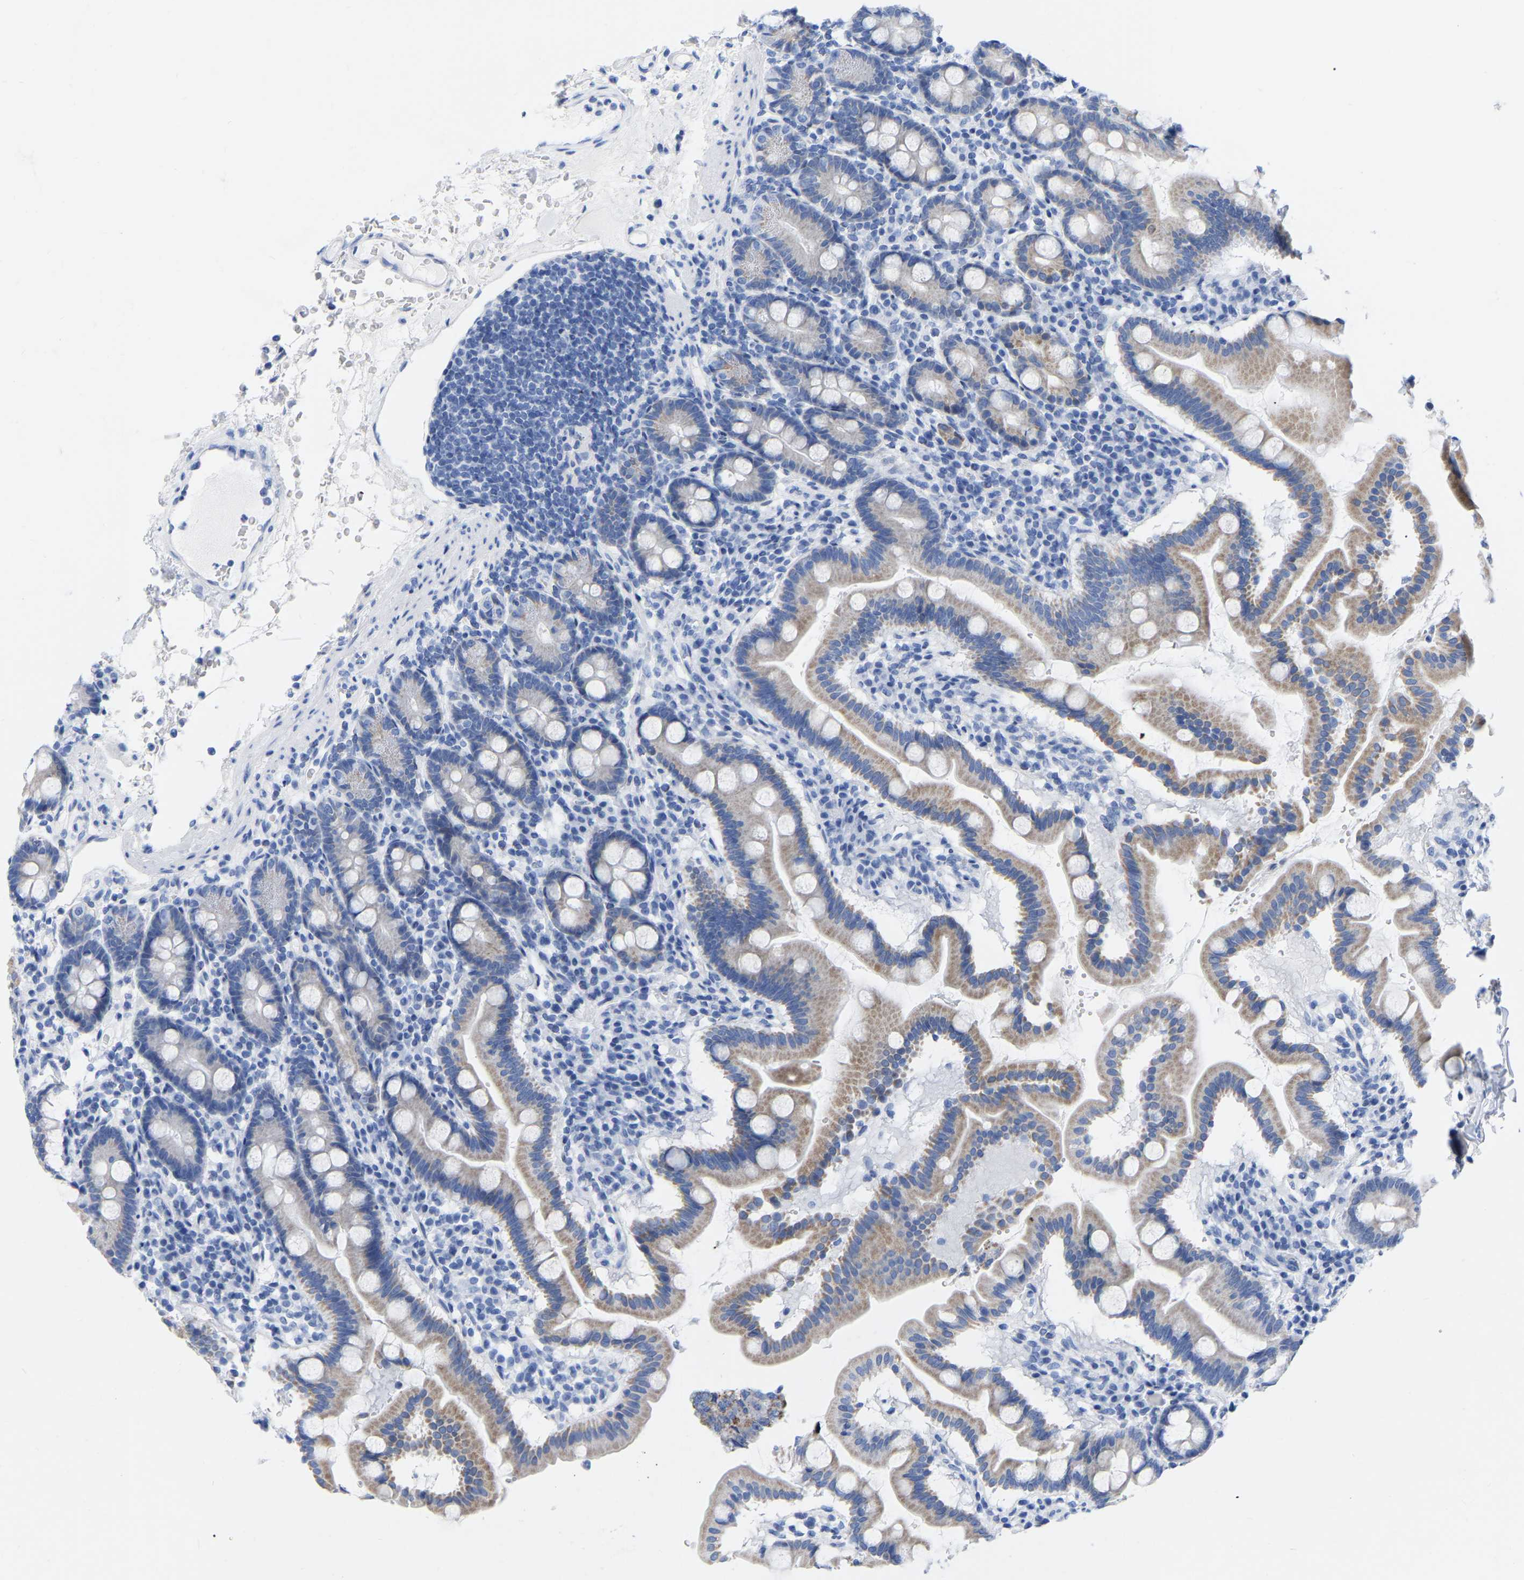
{"staining": {"intensity": "weak", "quantity": "25%-75%", "location": "cytoplasmic/membranous"}, "tissue": "duodenum", "cell_type": "Glandular cells", "image_type": "normal", "snomed": [{"axis": "morphology", "description": "Normal tissue, NOS"}, {"axis": "topography", "description": "Duodenum"}], "caption": "Immunohistochemistry (IHC) of normal human duodenum reveals low levels of weak cytoplasmic/membranous positivity in approximately 25%-75% of glandular cells.", "gene": "ZNF629", "patient": {"sex": "male", "age": 50}}